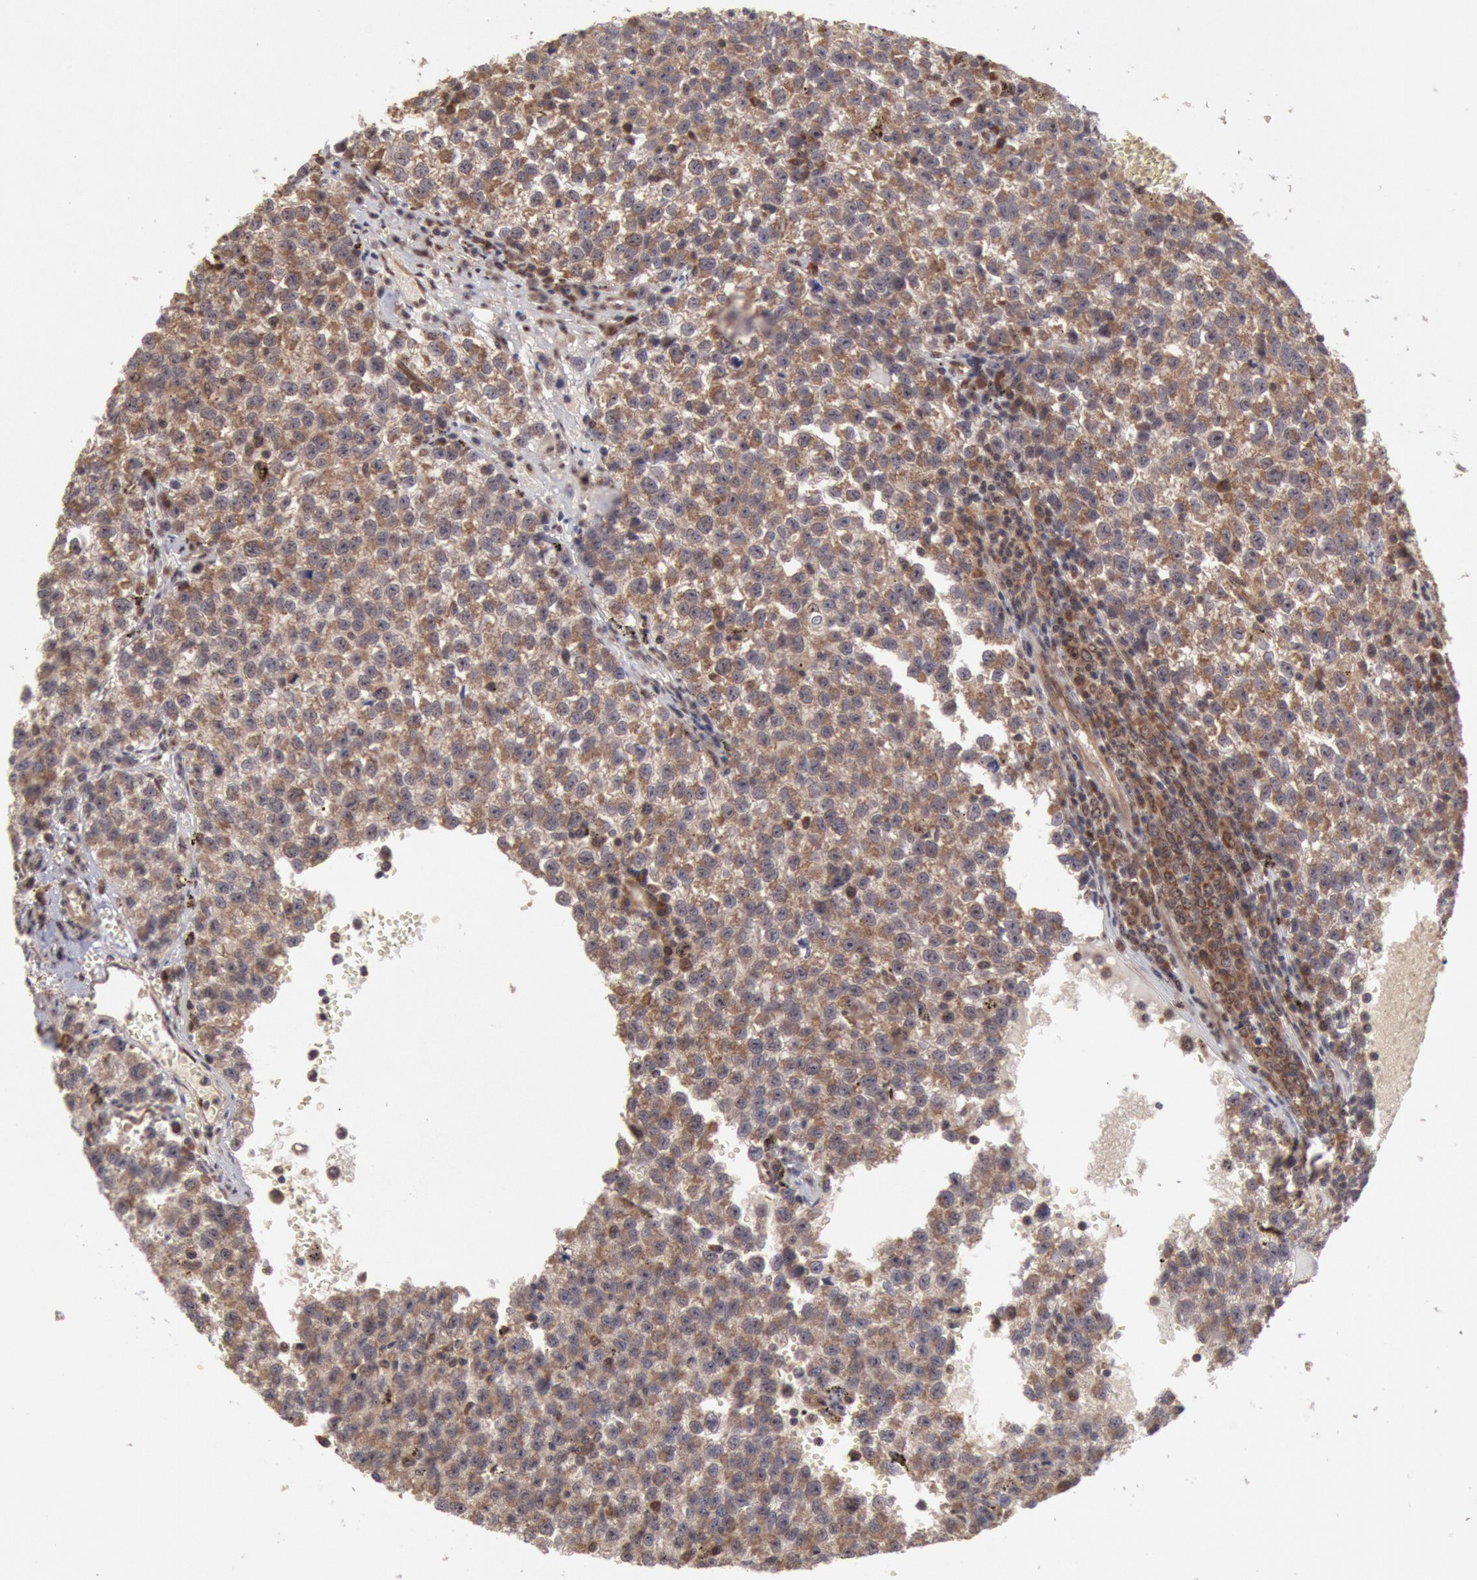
{"staining": {"intensity": "moderate", "quantity": ">75%", "location": "cytoplasmic/membranous"}, "tissue": "testis cancer", "cell_type": "Tumor cells", "image_type": "cancer", "snomed": [{"axis": "morphology", "description": "Seminoma, NOS"}, {"axis": "topography", "description": "Testis"}], "caption": "Moderate cytoplasmic/membranous protein expression is identified in approximately >75% of tumor cells in testis cancer.", "gene": "STX17", "patient": {"sex": "male", "age": 35}}